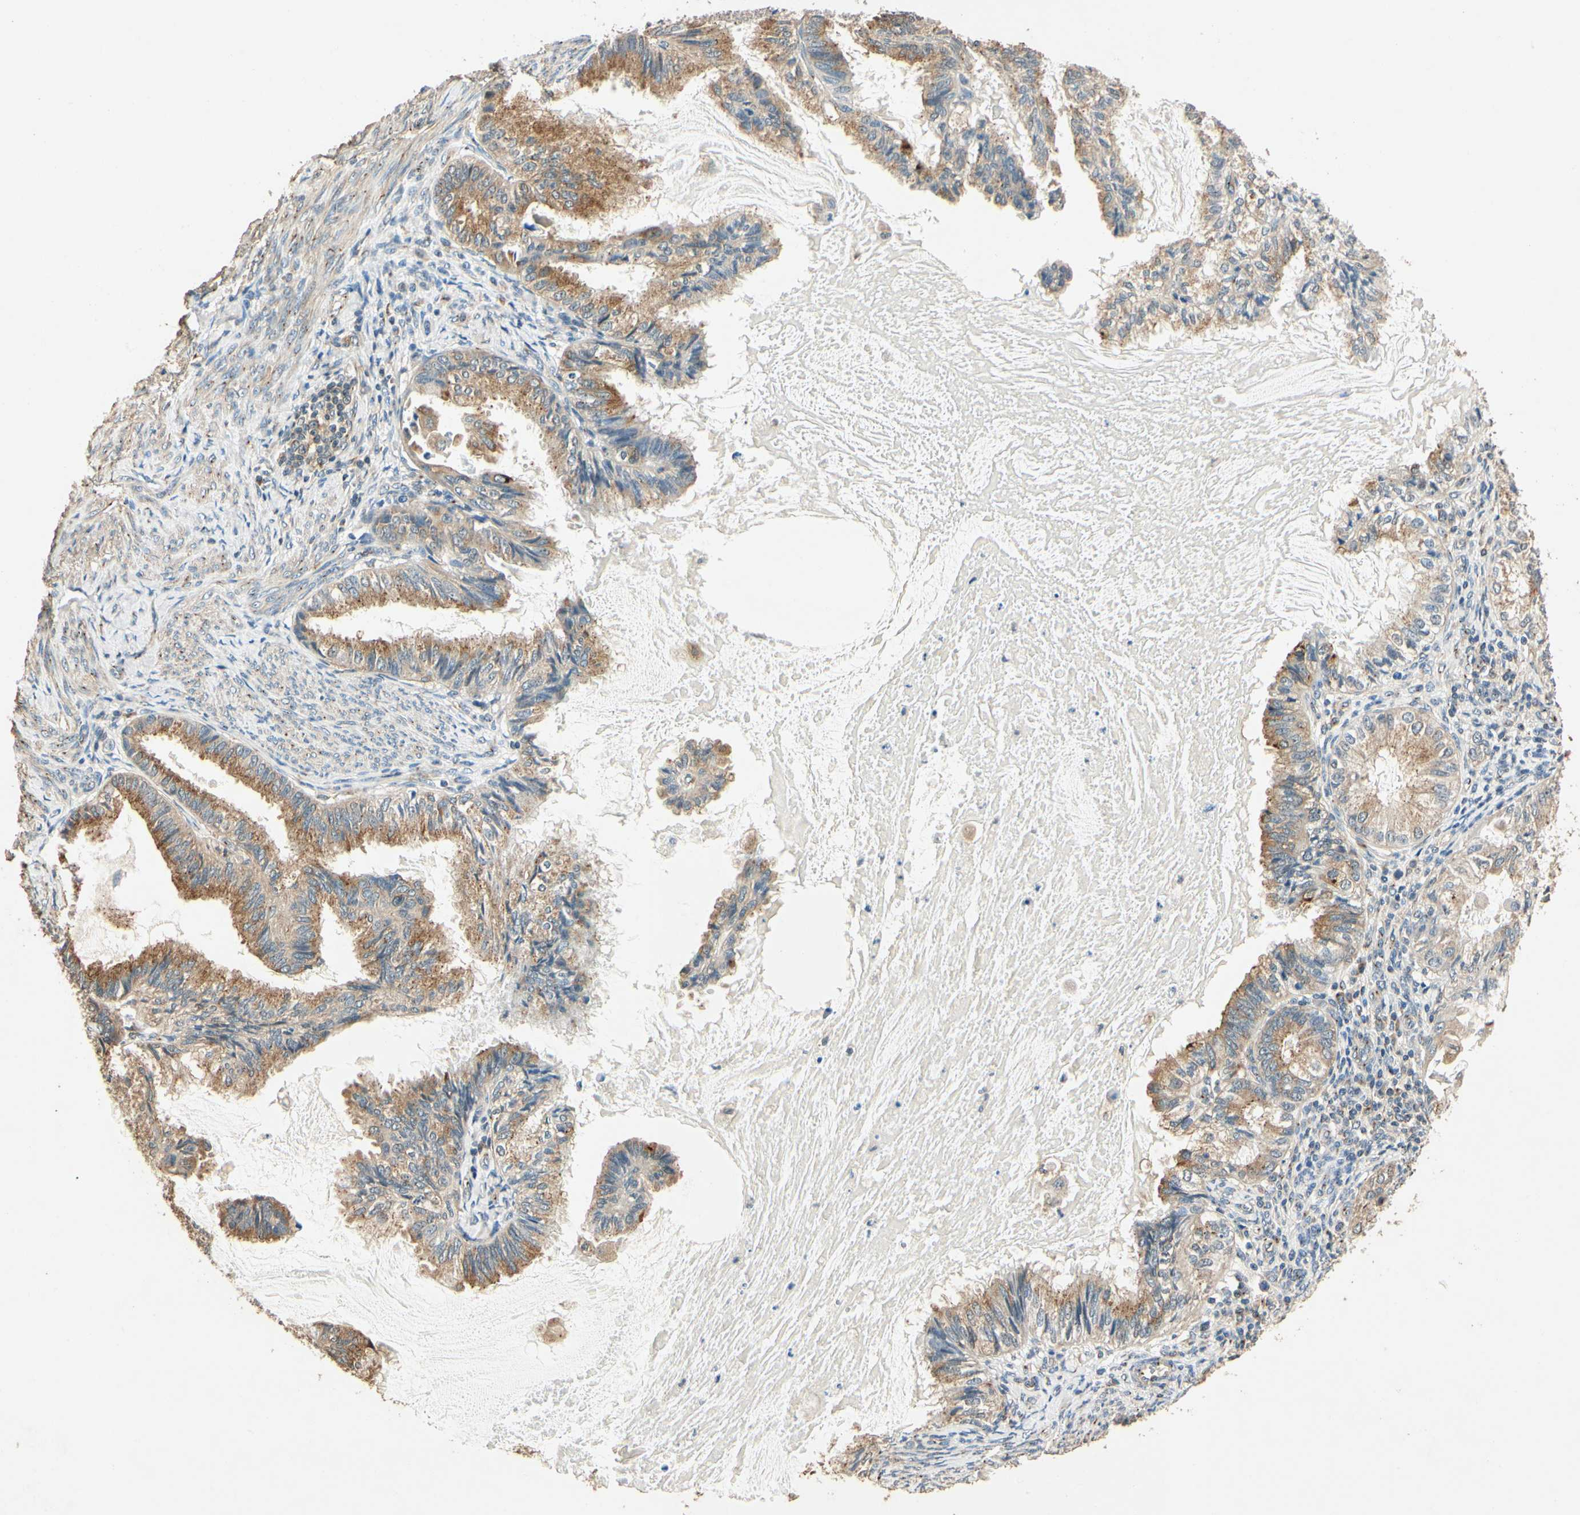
{"staining": {"intensity": "moderate", "quantity": ">75%", "location": "cytoplasmic/membranous"}, "tissue": "cervical cancer", "cell_type": "Tumor cells", "image_type": "cancer", "snomed": [{"axis": "morphology", "description": "Normal tissue, NOS"}, {"axis": "morphology", "description": "Adenocarcinoma, NOS"}, {"axis": "topography", "description": "Cervix"}, {"axis": "topography", "description": "Endometrium"}], "caption": "IHC (DAB) staining of cervical cancer (adenocarcinoma) exhibits moderate cytoplasmic/membranous protein expression in approximately >75% of tumor cells.", "gene": "AKAP9", "patient": {"sex": "female", "age": 86}}